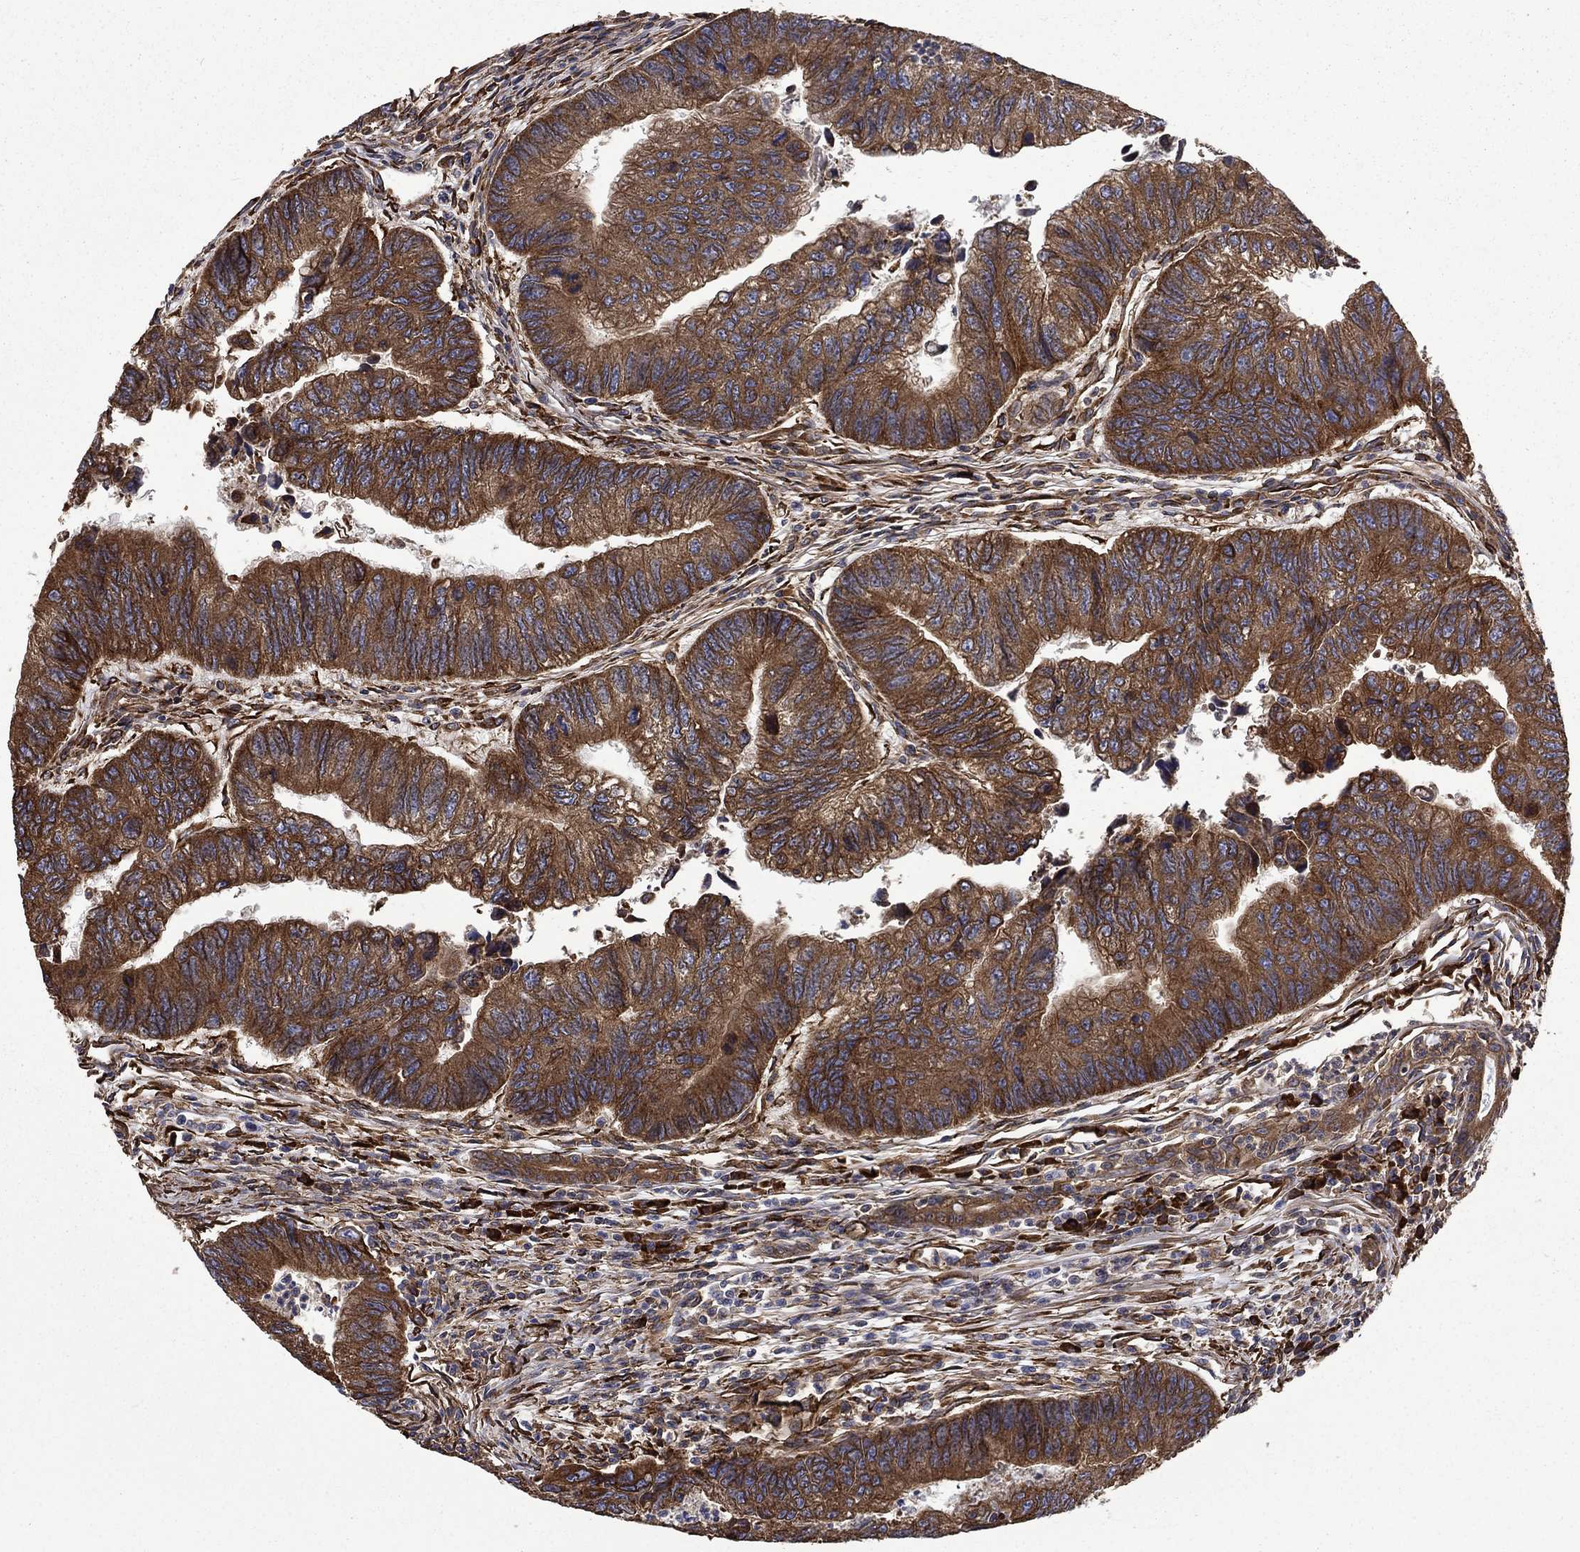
{"staining": {"intensity": "strong", "quantity": ">75%", "location": "cytoplasmic/membranous"}, "tissue": "colorectal cancer", "cell_type": "Tumor cells", "image_type": "cancer", "snomed": [{"axis": "morphology", "description": "Adenocarcinoma, NOS"}, {"axis": "topography", "description": "Colon"}], "caption": "Human adenocarcinoma (colorectal) stained with a protein marker shows strong staining in tumor cells.", "gene": "CUTC", "patient": {"sex": "female", "age": 65}}